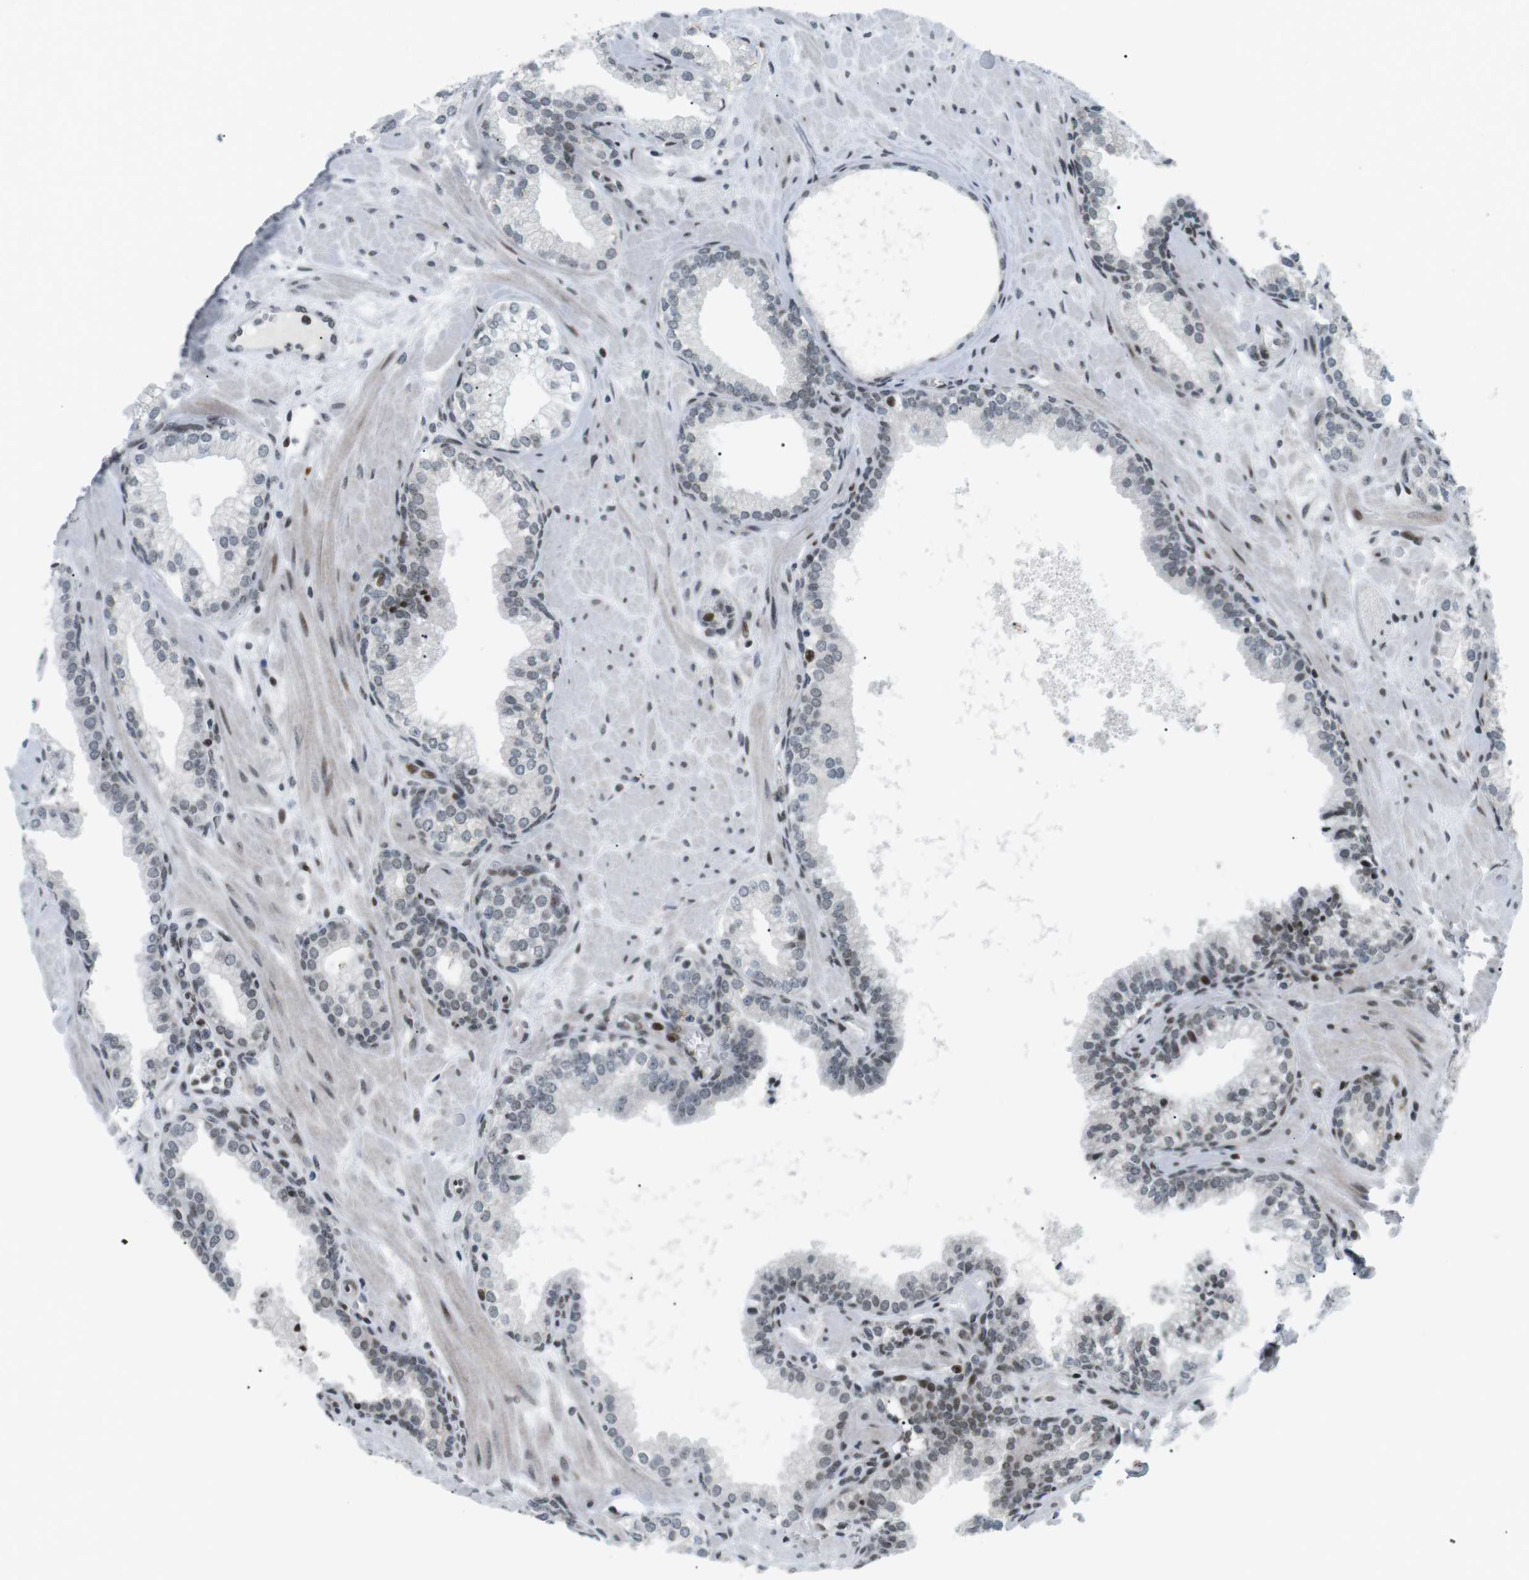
{"staining": {"intensity": "weak", "quantity": "25%-75%", "location": "nuclear"}, "tissue": "prostate", "cell_type": "Glandular cells", "image_type": "normal", "snomed": [{"axis": "morphology", "description": "Normal tissue, NOS"}, {"axis": "morphology", "description": "Urothelial carcinoma, Low grade"}, {"axis": "topography", "description": "Urinary bladder"}, {"axis": "topography", "description": "Prostate"}], "caption": "Glandular cells show low levels of weak nuclear expression in about 25%-75% of cells in benign prostate. Using DAB (3,3'-diaminobenzidine) (brown) and hematoxylin (blue) stains, captured at high magnification using brightfield microscopy.", "gene": "CDC27", "patient": {"sex": "male", "age": 60}}